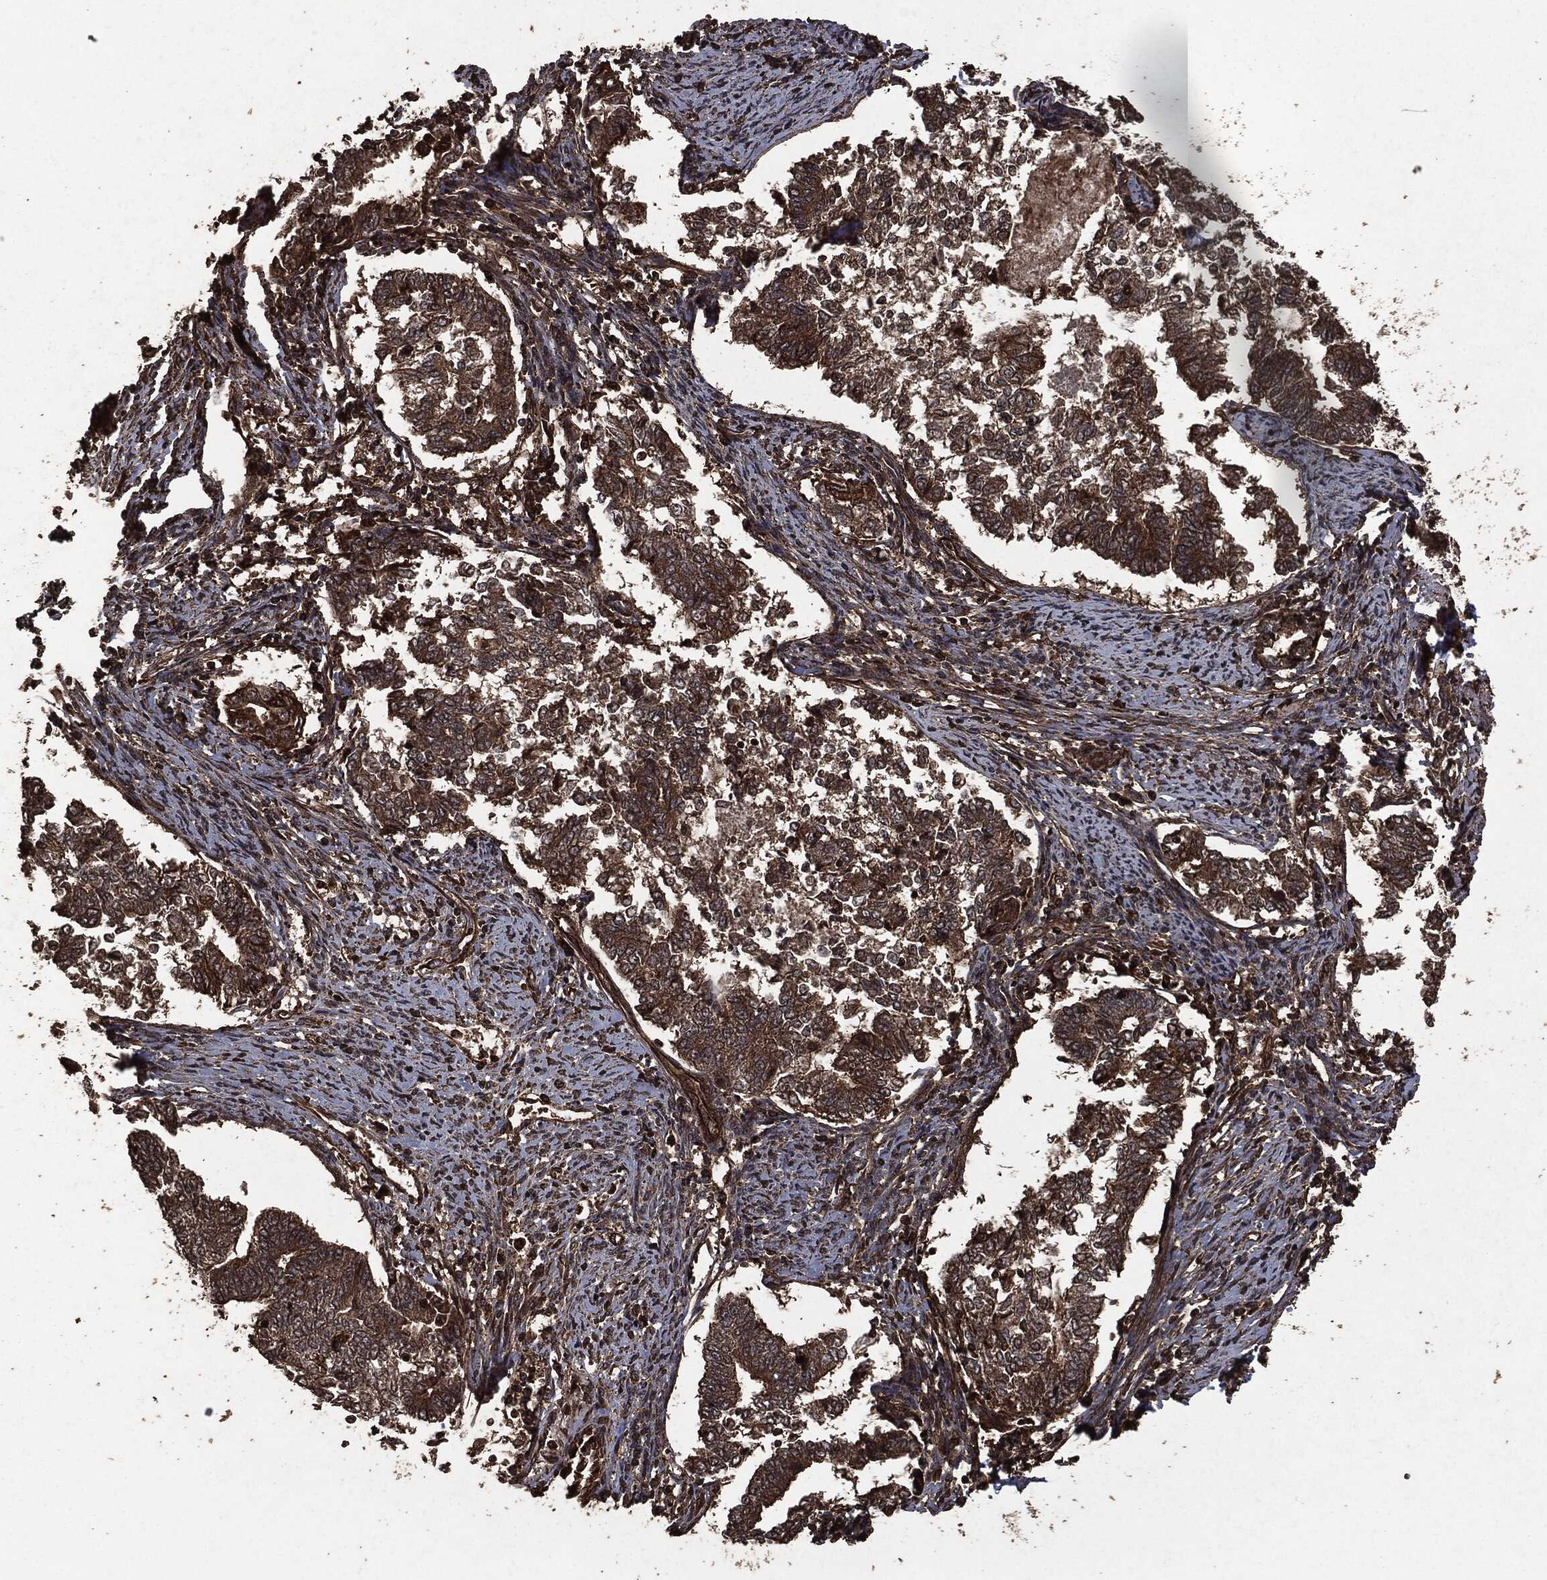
{"staining": {"intensity": "strong", "quantity": "25%-75%", "location": "cytoplasmic/membranous"}, "tissue": "endometrial cancer", "cell_type": "Tumor cells", "image_type": "cancer", "snomed": [{"axis": "morphology", "description": "Adenocarcinoma, NOS"}, {"axis": "topography", "description": "Endometrium"}], "caption": "The immunohistochemical stain shows strong cytoplasmic/membranous staining in tumor cells of adenocarcinoma (endometrial) tissue.", "gene": "HRAS", "patient": {"sex": "female", "age": 65}}